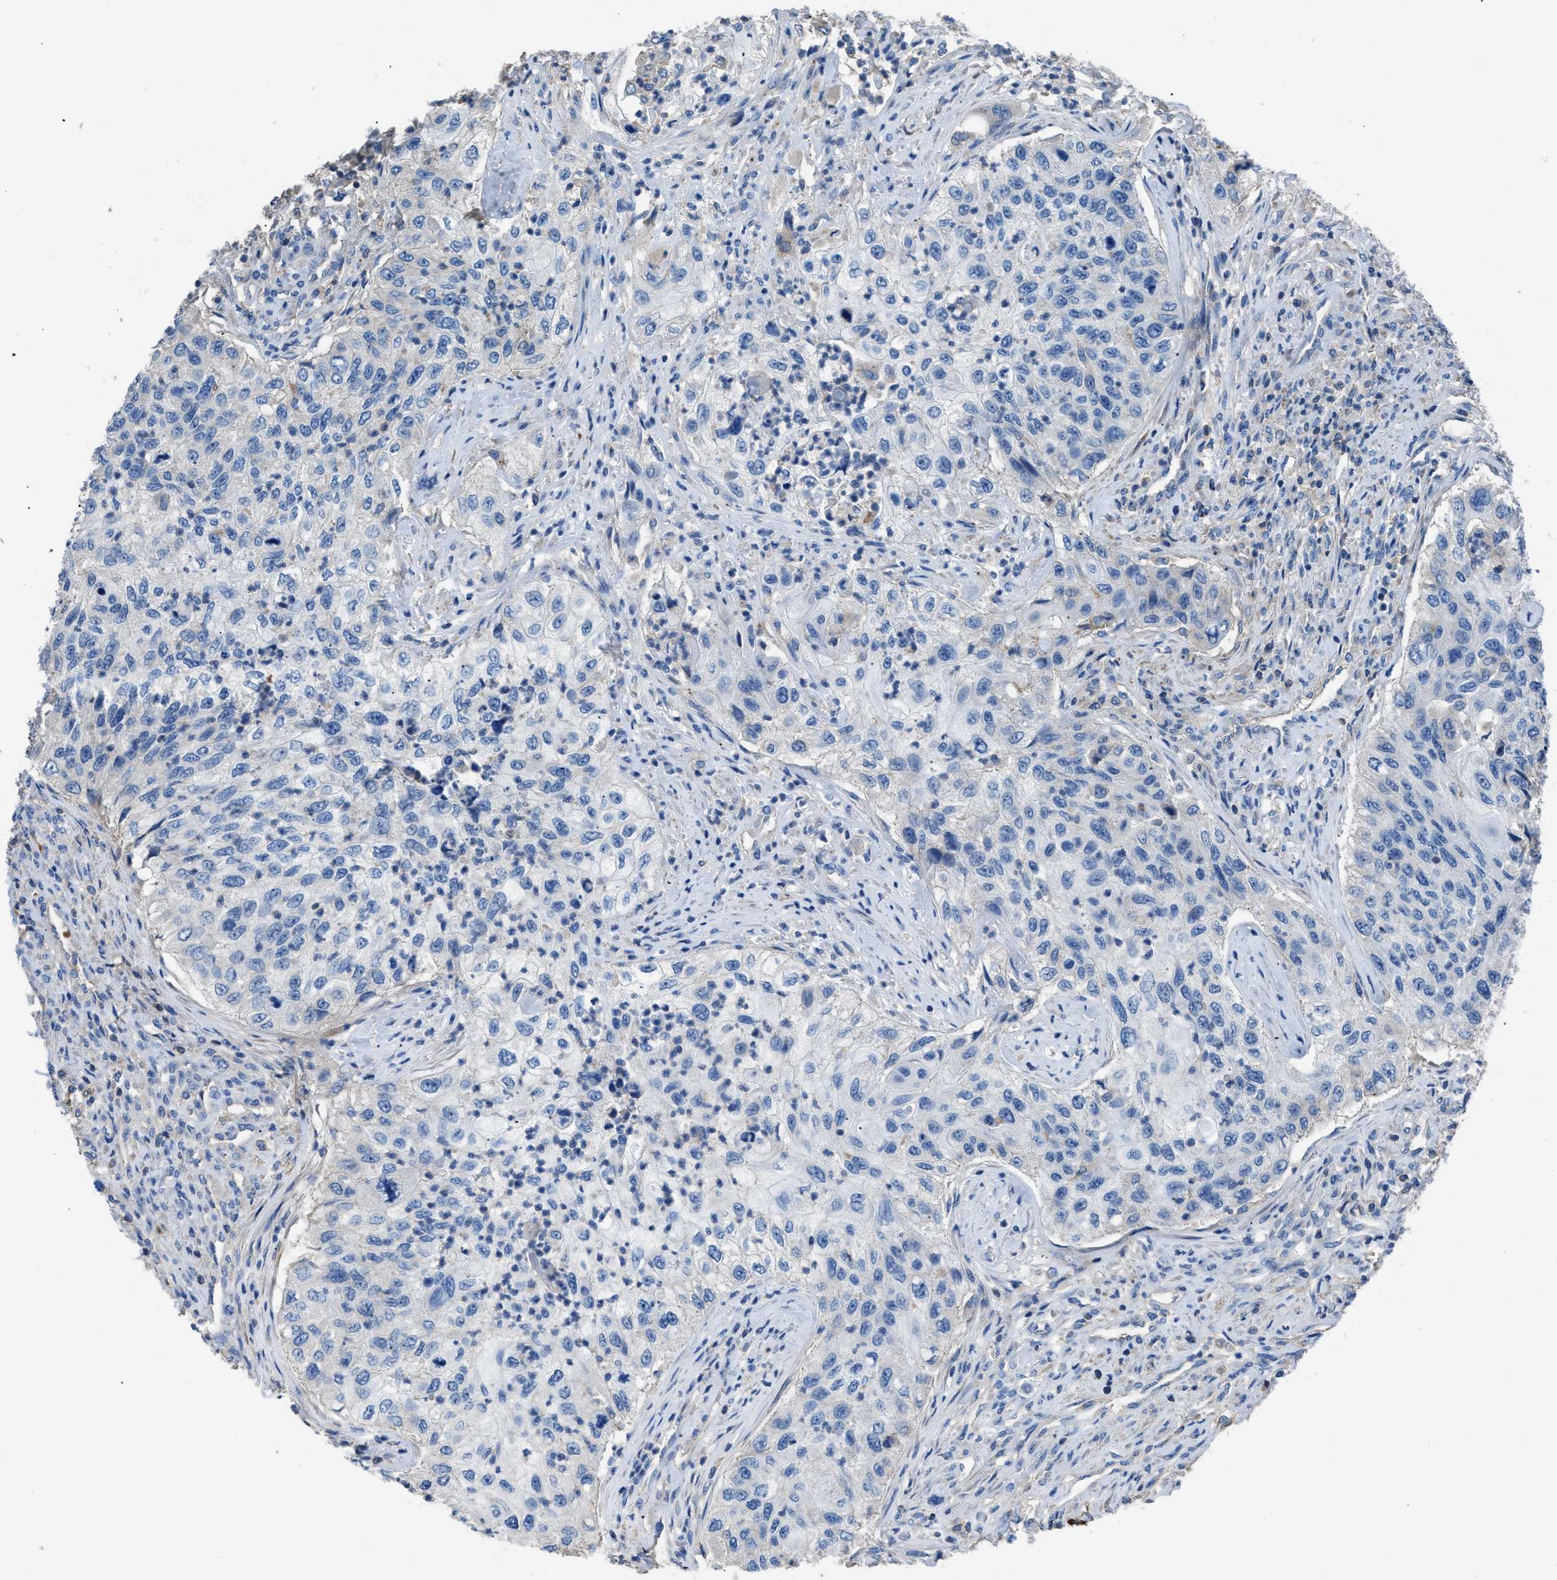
{"staining": {"intensity": "negative", "quantity": "none", "location": "none"}, "tissue": "urothelial cancer", "cell_type": "Tumor cells", "image_type": "cancer", "snomed": [{"axis": "morphology", "description": "Urothelial carcinoma, High grade"}, {"axis": "topography", "description": "Urinary bladder"}], "caption": "IHC photomicrograph of neoplastic tissue: high-grade urothelial carcinoma stained with DAB reveals no significant protein staining in tumor cells.", "gene": "SGCZ", "patient": {"sex": "female", "age": 60}}